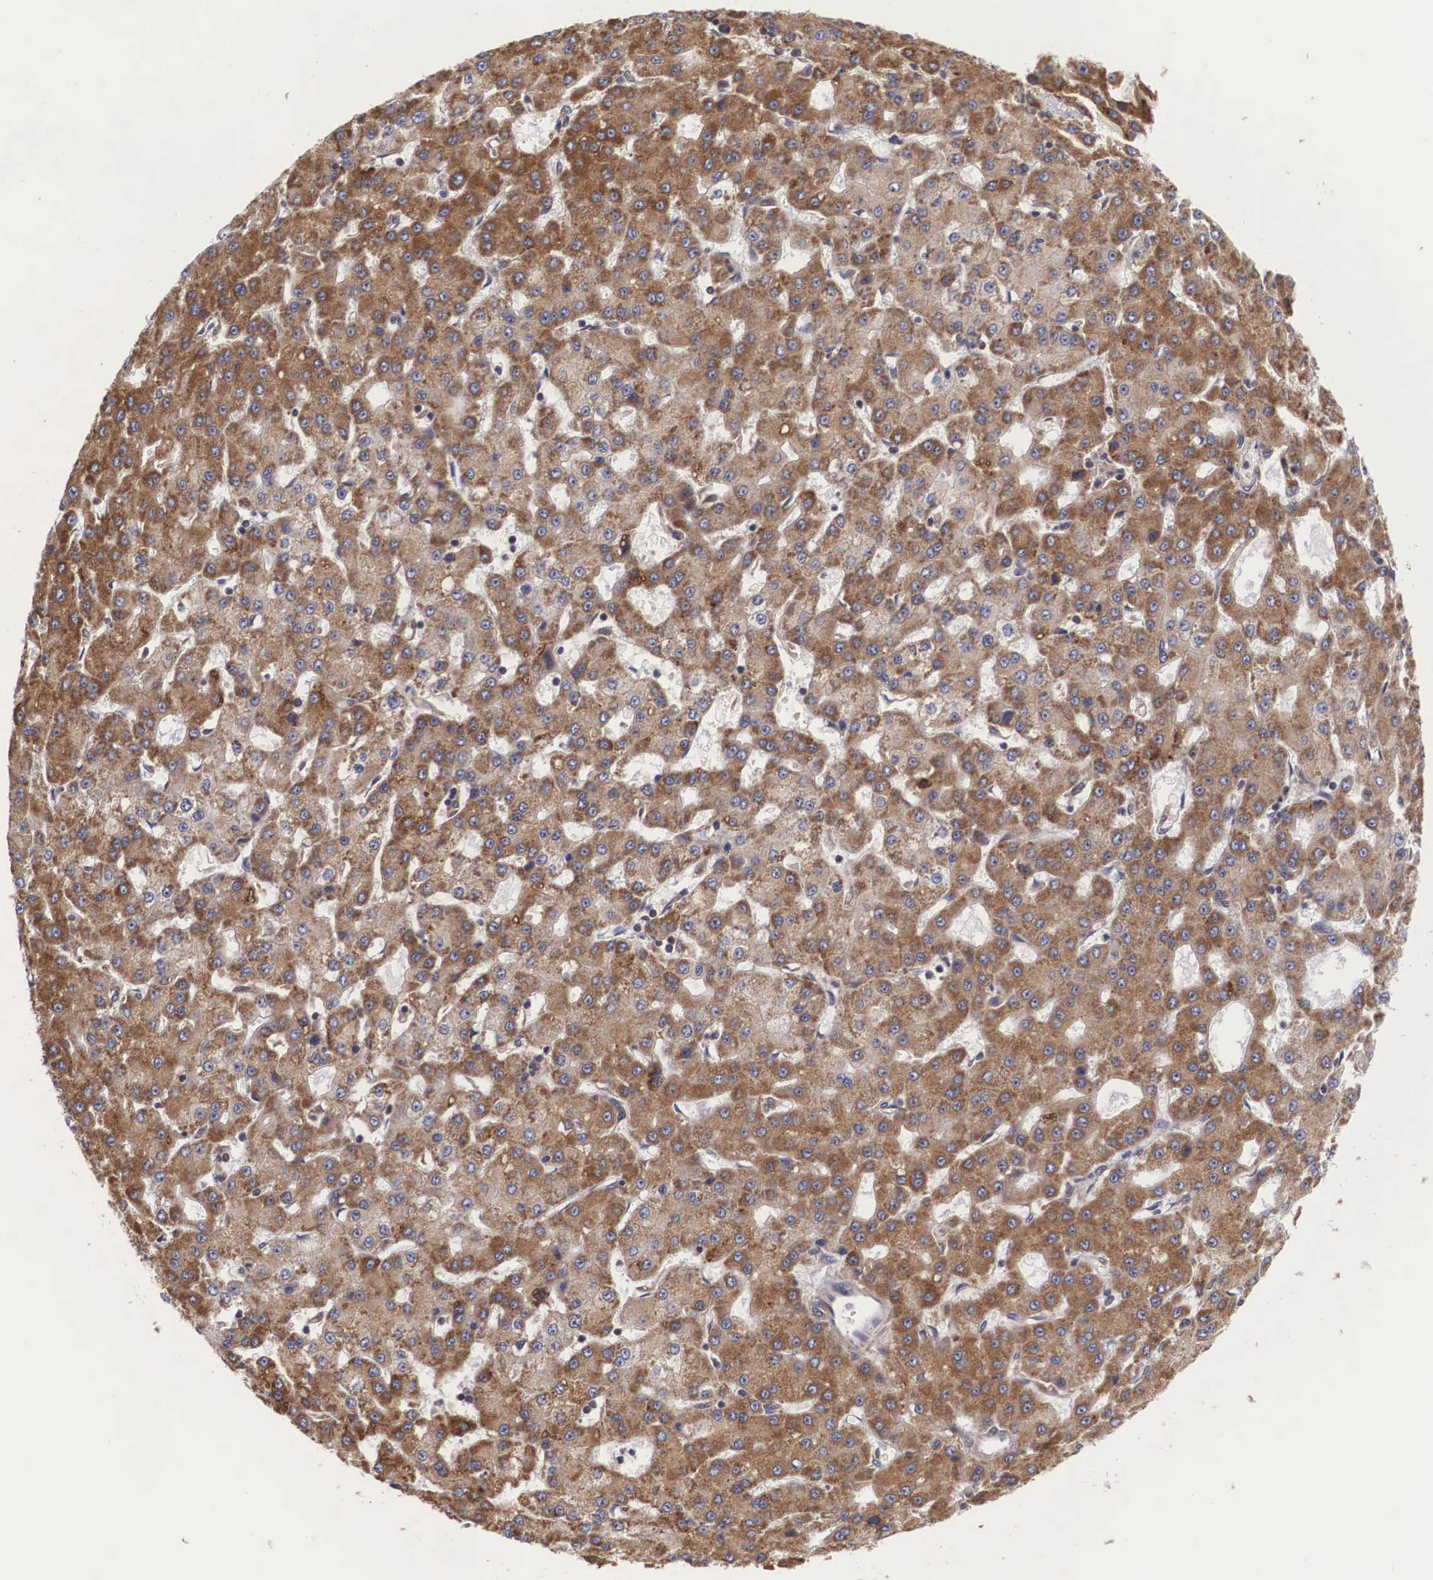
{"staining": {"intensity": "moderate", "quantity": ">75%", "location": "cytoplasmic/membranous"}, "tissue": "liver cancer", "cell_type": "Tumor cells", "image_type": "cancer", "snomed": [{"axis": "morphology", "description": "Carcinoma, Hepatocellular, NOS"}, {"axis": "topography", "description": "Liver"}], "caption": "Immunohistochemistry (IHC) micrograph of neoplastic tissue: human liver cancer (hepatocellular carcinoma) stained using immunohistochemistry shows medium levels of moderate protein expression localized specifically in the cytoplasmic/membranous of tumor cells, appearing as a cytoplasmic/membranous brown color.", "gene": "DHRS1", "patient": {"sex": "male", "age": 47}}